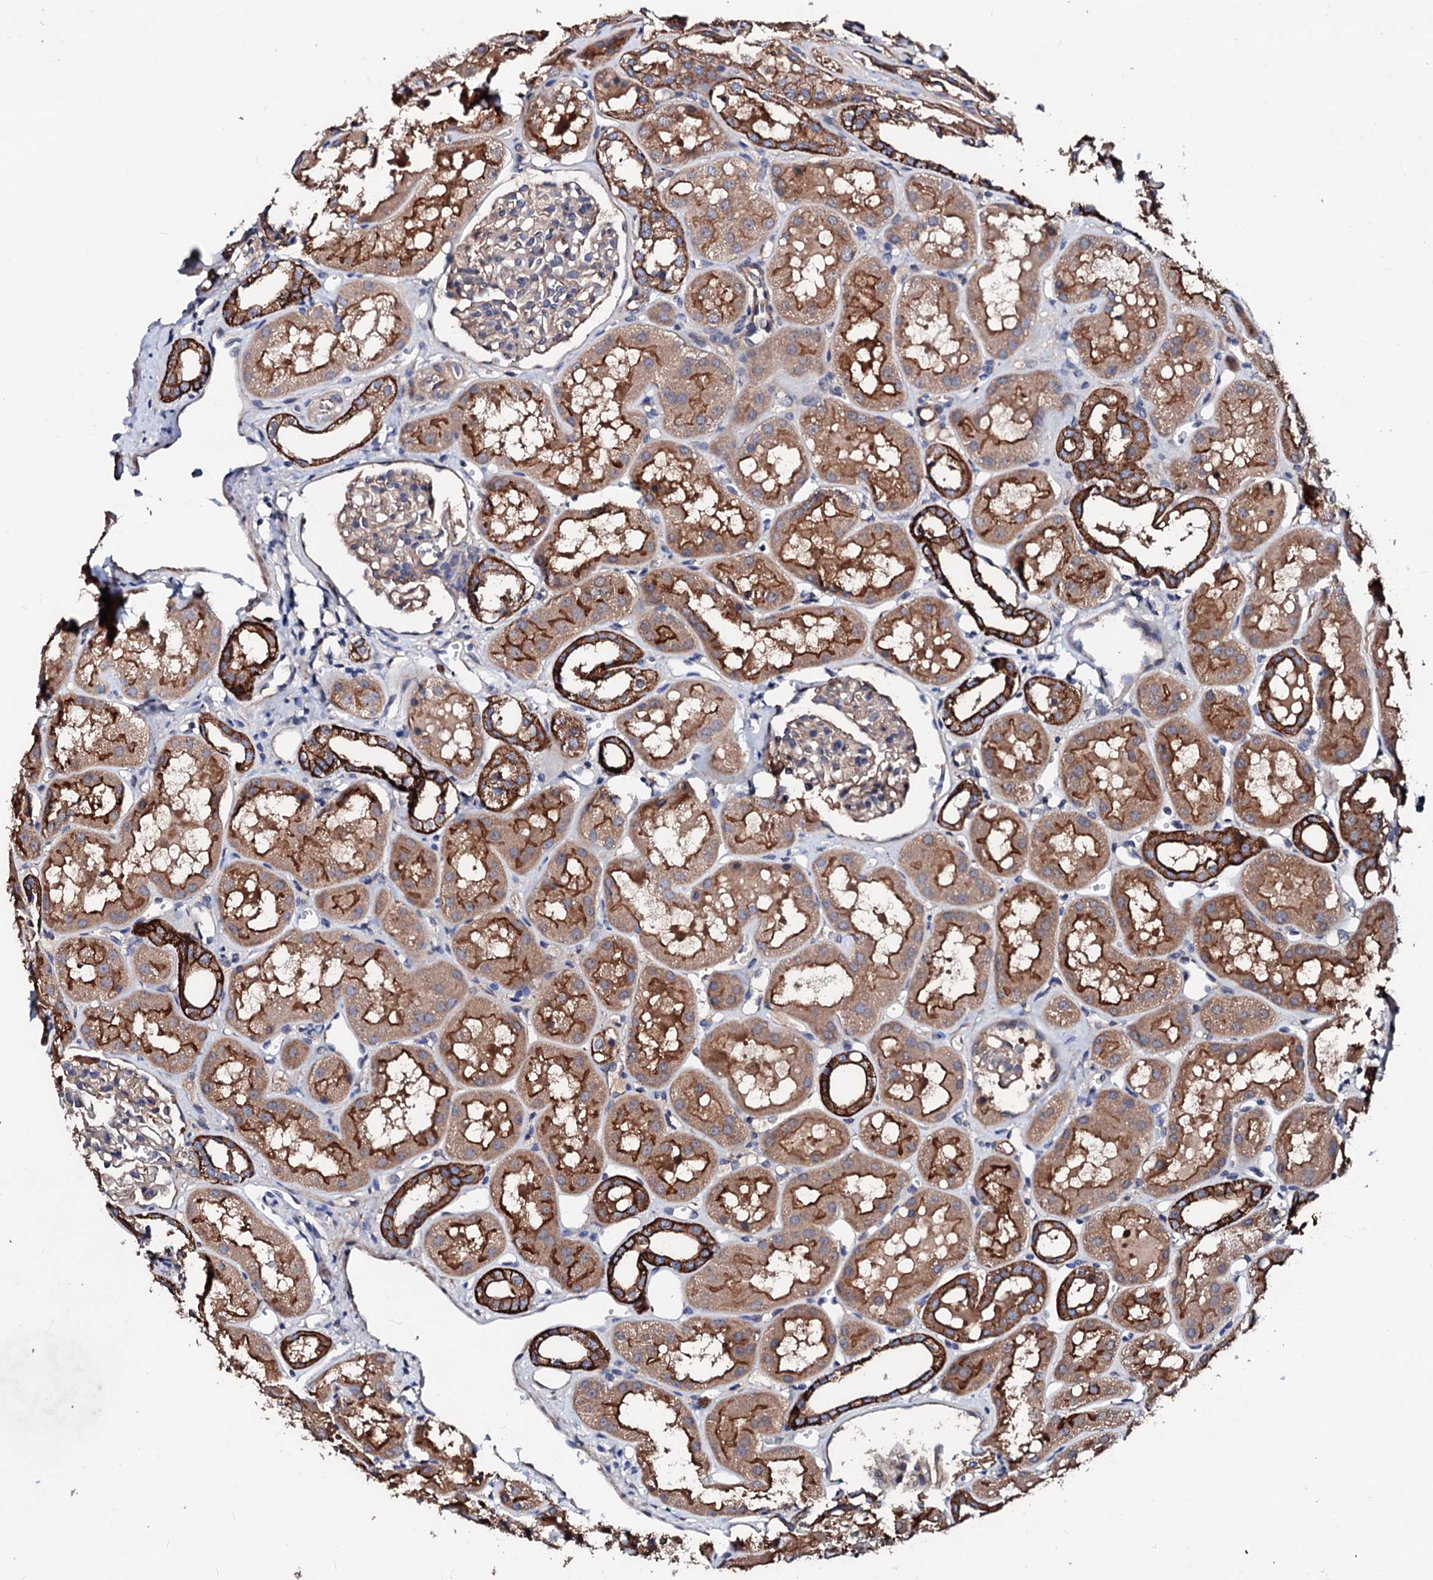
{"staining": {"intensity": "weak", "quantity": "25%-75%", "location": "cytoplasmic/membranous"}, "tissue": "kidney", "cell_type": "Cells in glomeruli", "image_type": "normal", "snomed": [{"axis": "morphology", "description": "Normal tissue, NOS"}, {"axis": "topography", "description": "Kidney"}], "caption": "Immunohistochemical staining of unremarkable kidney exhibits 25%-75% levels of weak cytoplasmic/membranous protein expression in approximately 25%-75% of cells in glomeruli. The staining was performed using DAB (3,3'-diaminobenzidine), with brown indicating positive protein expression. Nuclei are stained blue with hematoxylin.", "gene": "TBCEL", "patient": {"sex": "male", "age": 16}}